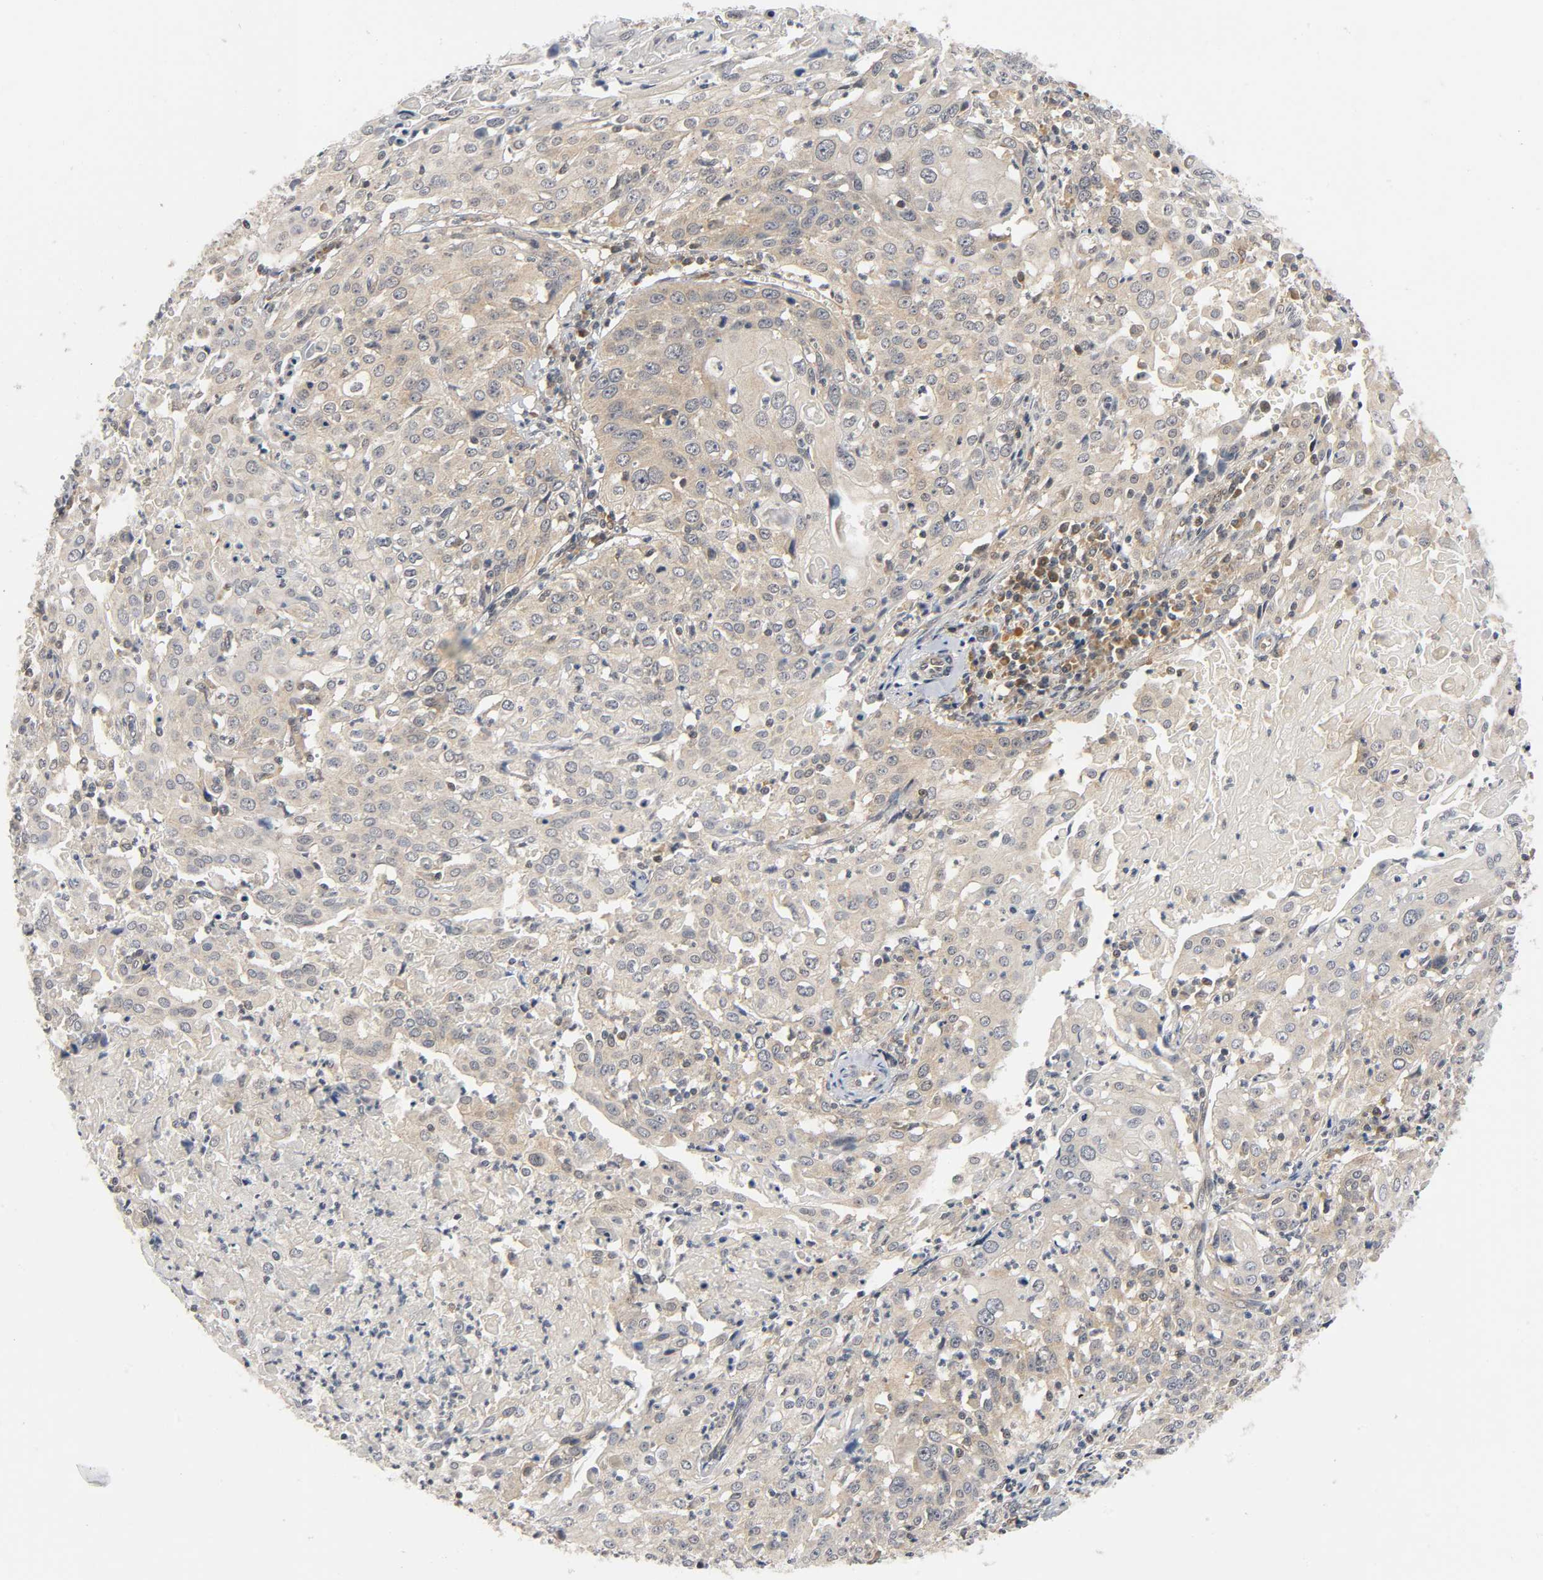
{"staining": {"intensity": "weak", "quantity": ">75%", "location": "cytoplasmic/membranous"}, "tissue": "cervical cancer", "cell_type": "Tumor cells", "image_type": "cancer", "snomed": [{"axis": "morphology", "description": "Squamous cell carcinoma, NOS"}, {"axis": "topography", "description": "Cervix"}], "caption": "The immunohistochemical stain labels weak cytoplasmic/membranous expression in tumor cells of cervical squamous cell carcinoma tissue.", "gene": "MAPK8", "patient": {"sex": "female", "age": 39}}